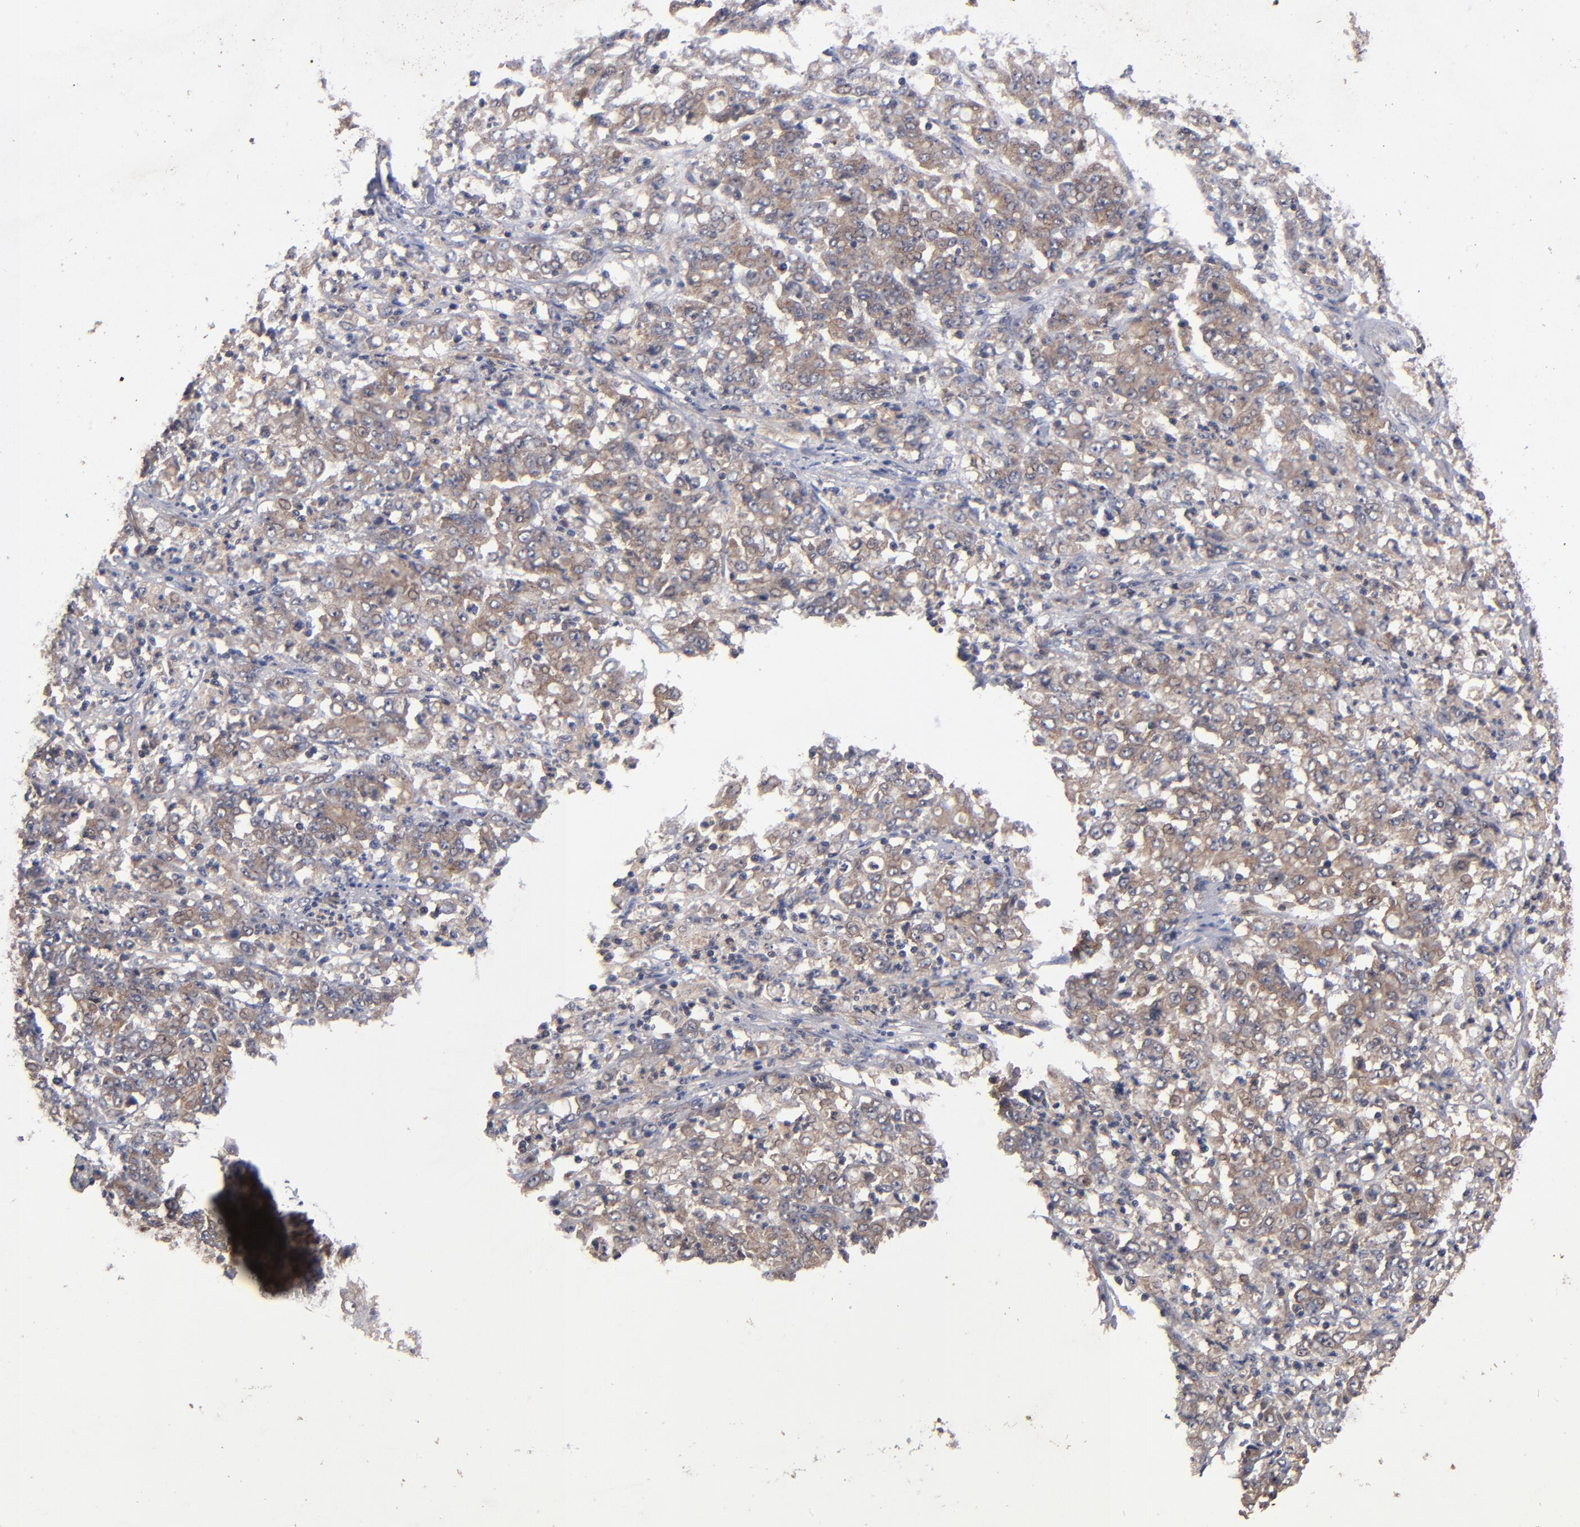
{"staining": {"intensity": "weak", "quantity": ">75%", "location": "cytoplasmic/membranous"}, "tissue": "stomach cancer", "cell_type": "Tumor cells", "image_type": "cancer", "snomed": [{"axis": "morphology", "description": "Adenocarcinoma, NOS"}, {"axis": "topography", "description": "Stomach, lower"}], "caption": "The immunohistochemical stain shows weak cytoplasmic/membranous positivity in tumor cells of stomach adenocarcinoma tissue.", "gene": "BDKRB1", "patient": {"sex": "female", "age": 71}}